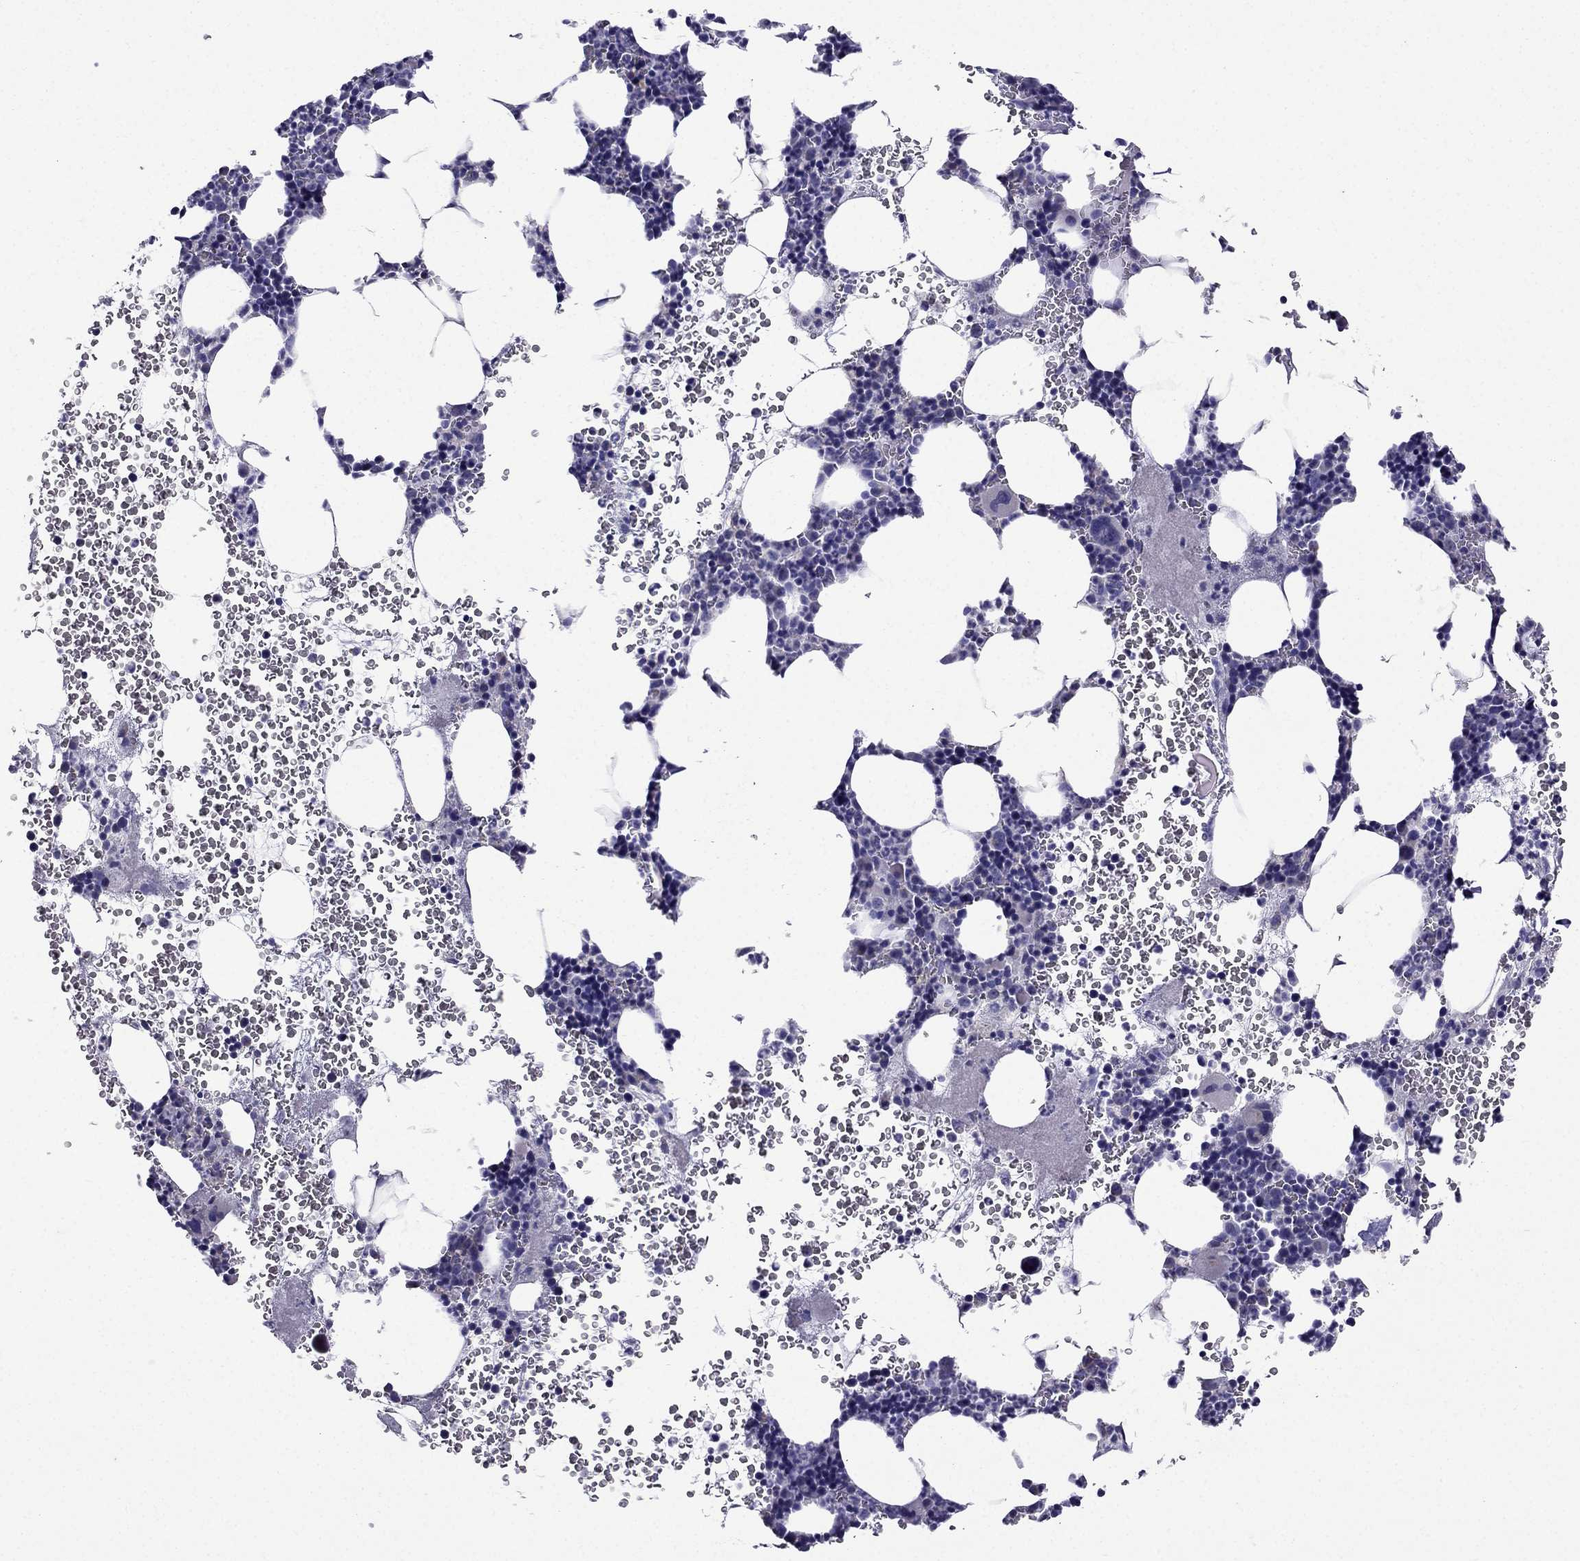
{"staining": {"intensity": "negative", "quantity": "none", "location": "none"}, "tissue": "bone marrow", "cell_type": "Hematopoietic cells", "image_type": "normal", "snomed": [{"axis": "morphology", "description": "Normal tissue, NOS"}, {"axis": "topography", "description": "Bone marrow"}], "caption": "Immunohistochemistry (IHC) of benign bone marrow shows no positivity in hematopoietic cells. Nuclei are stained in blue.", "gene": "DSC1", "patient": {"sex": "male", "age": 44}}